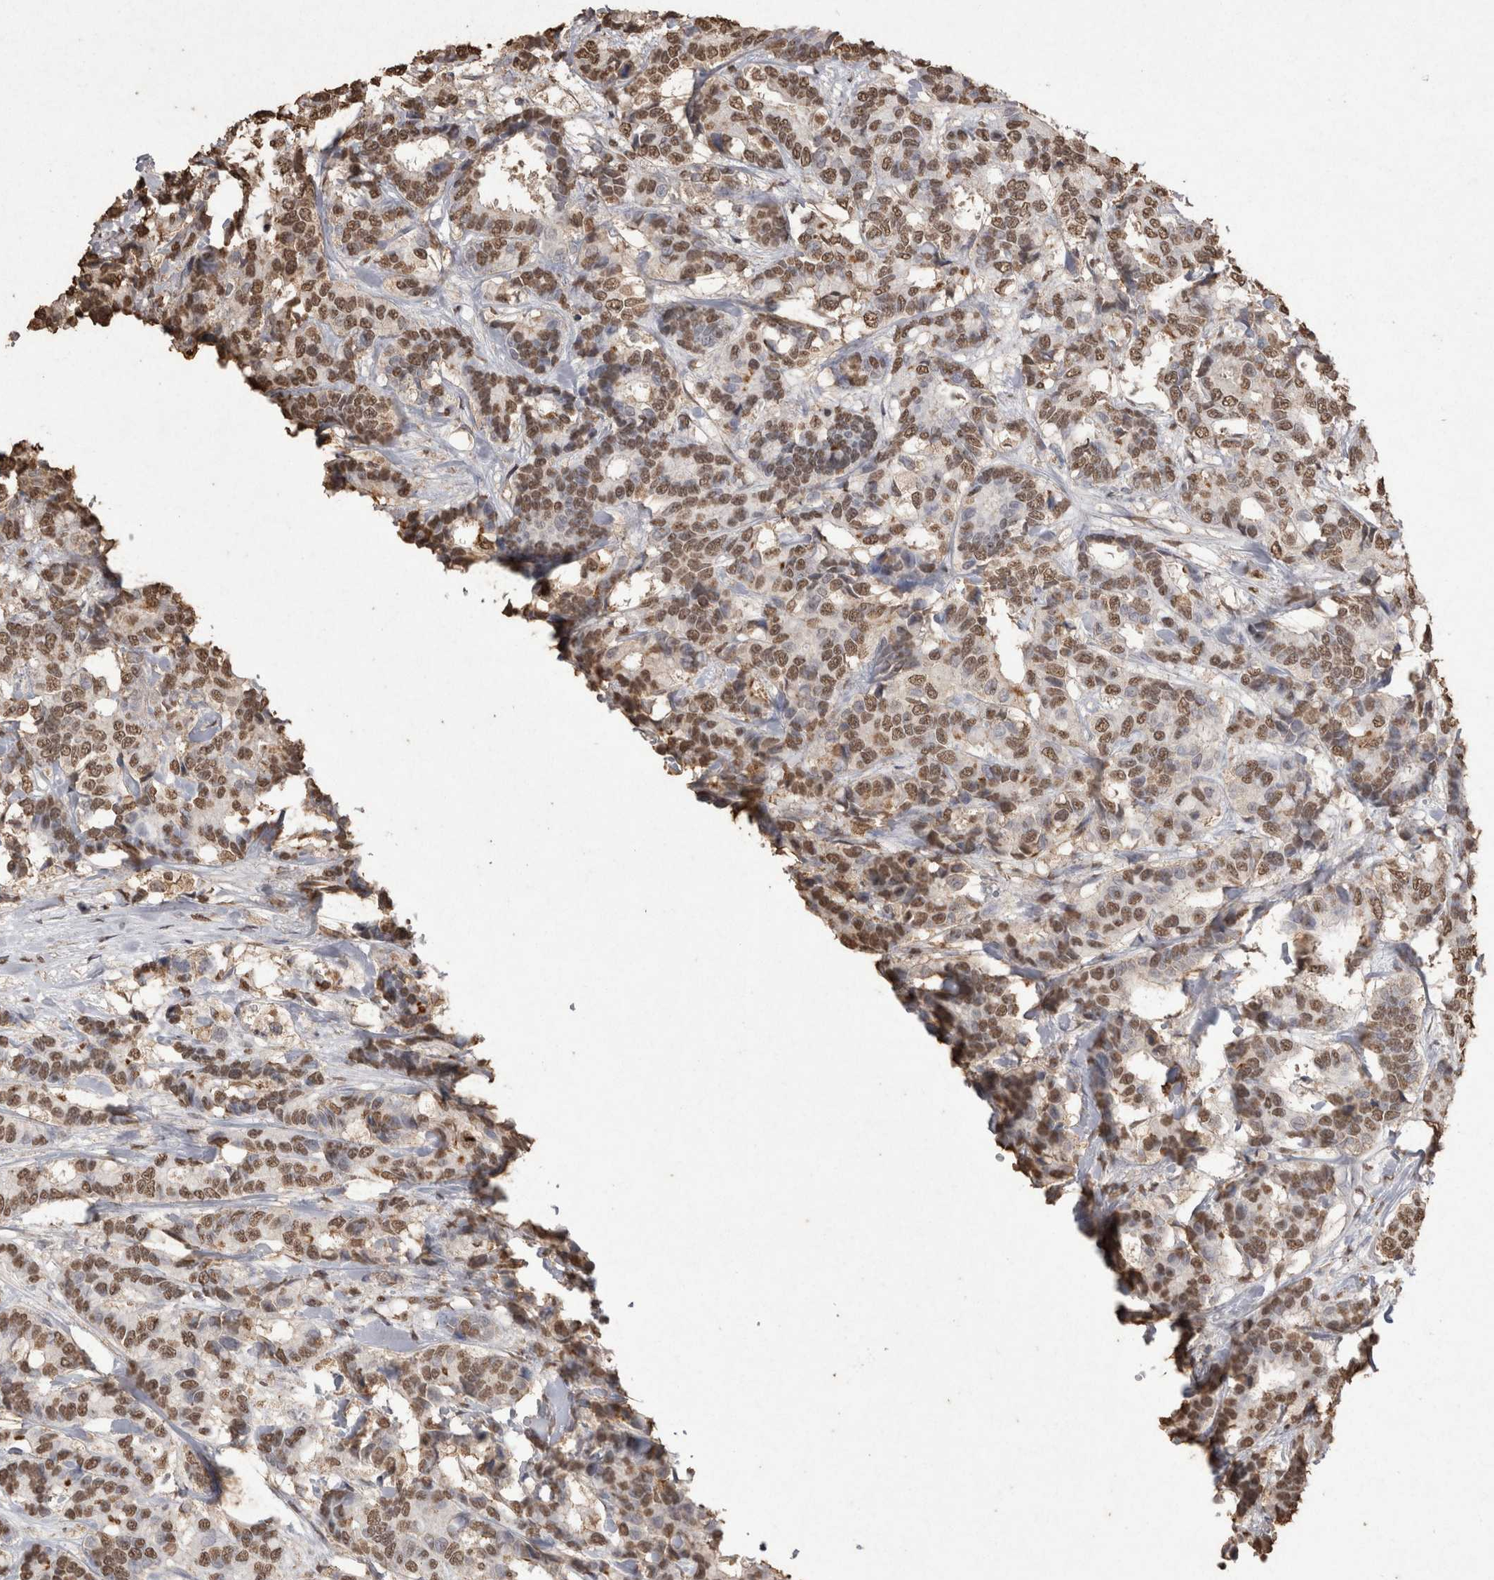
{"staining": {"intensity": "moderate", "quantity": ">75%", "location": "nuclear"}, "tissue": "breast cancer", "cell_type": "Tumor cells", "image_type": "cancer", "snomed": [{"axis": "morphology", "description": "Duct carcinoma"}, {"axis": "topography", "description": "Breast"}], "caption": "Immunohistochemical staining of human breast intraductal carcinoma demonstrates moderate nuclear protein staining in approximately >75% of tumor cells.", "gene": "POU5F1", "patient": {"sex": "female", "age": 87}}